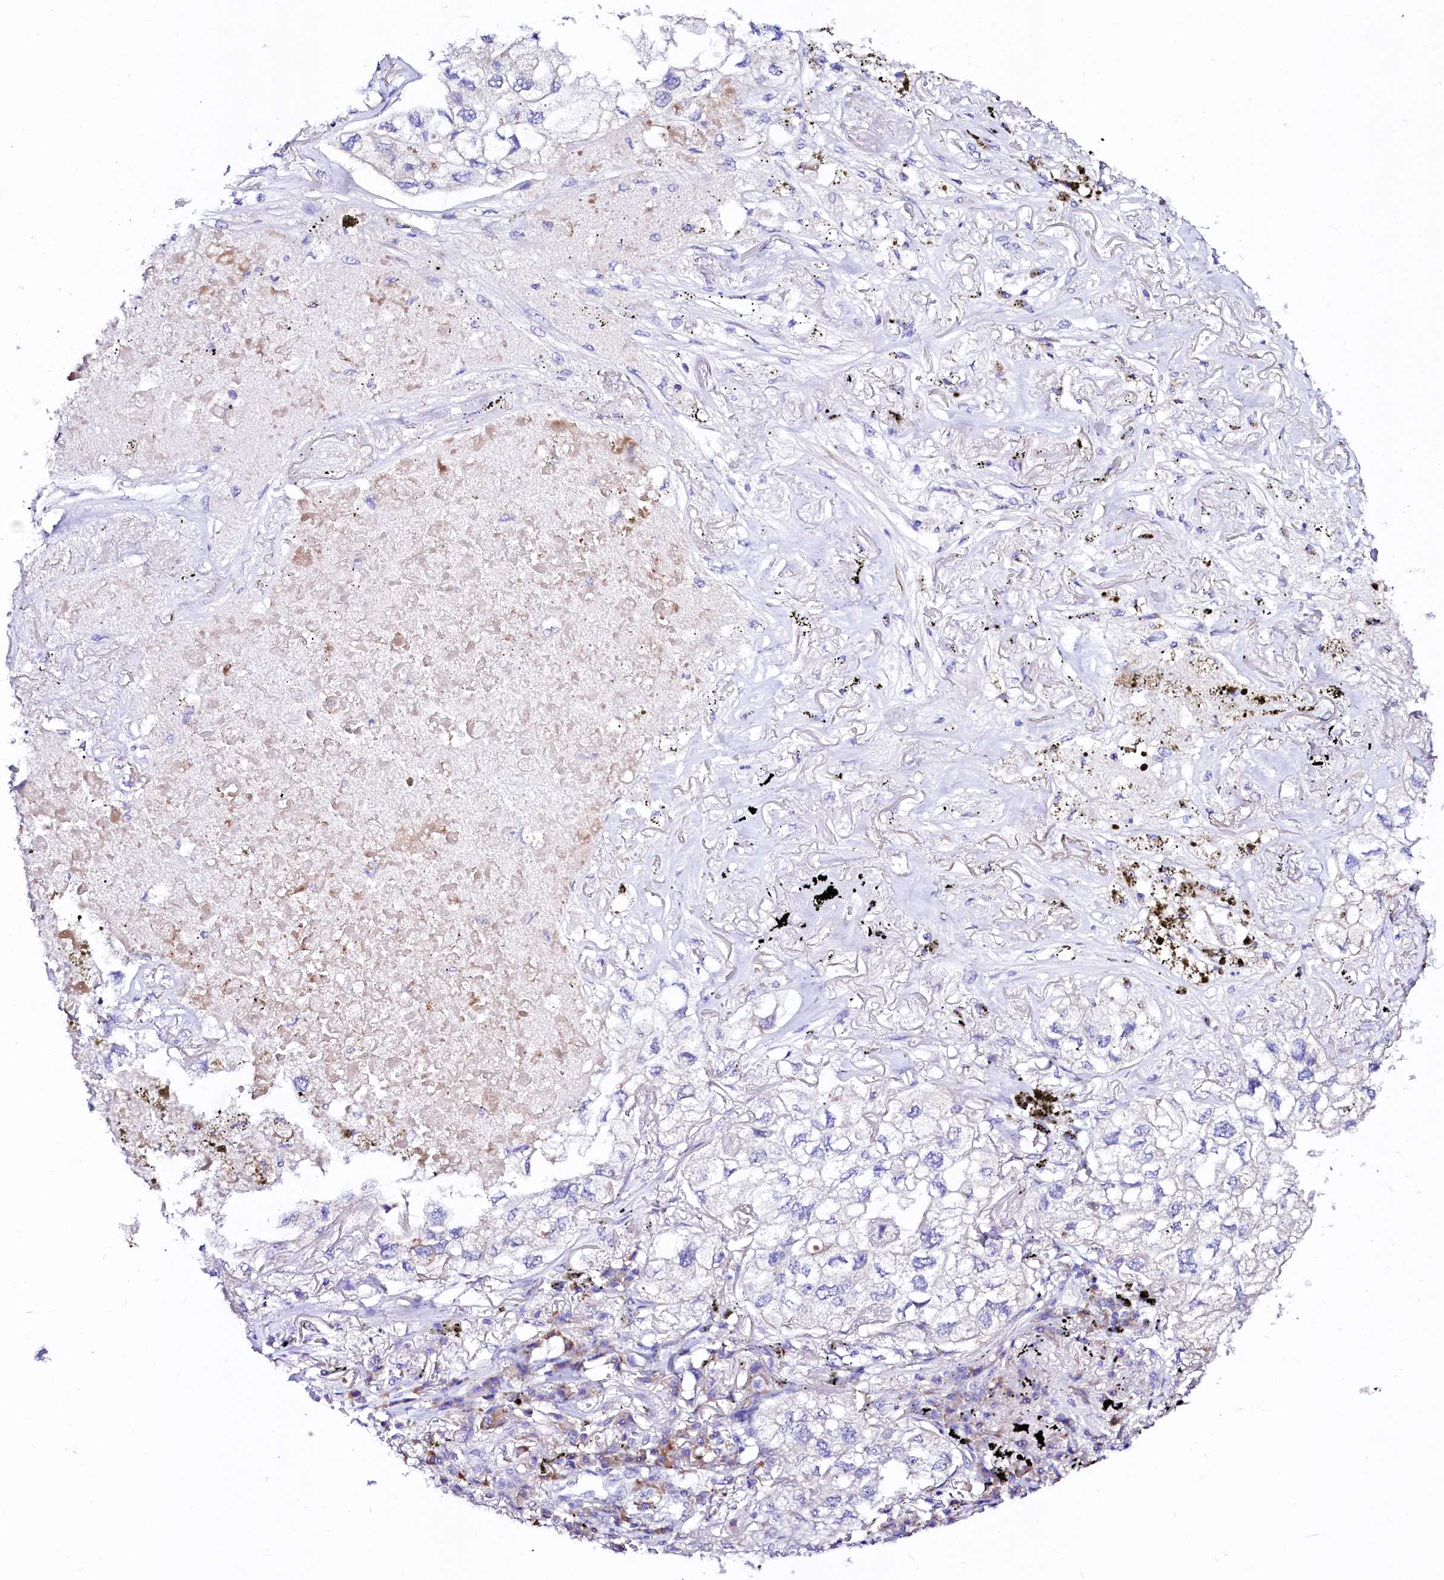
{"staining": {"intensity": "negative", "quantity": "none", "location": "none"}, "tissue": "lung cancer", "cell_type": "Tumor cells", "image_type": "cancer", "snomed": [{"axis": "morphology", "description": "Adenocarcinoma, NOS"}, {"axis": "topography", "description": "Lung"}], "caption": "DAB immunohistochemical staining of human lung adenocarcinoma shows no significant expression in tumor cells. (Stains: DAB (3,3'-diaminobenzidine) immunohistochemistry with hematoxylin counter stain, Microscopy: brightfield microscopy at high magnification).", "gene": "BTBD16", "patient": {"sex": "male", "age": 65}}